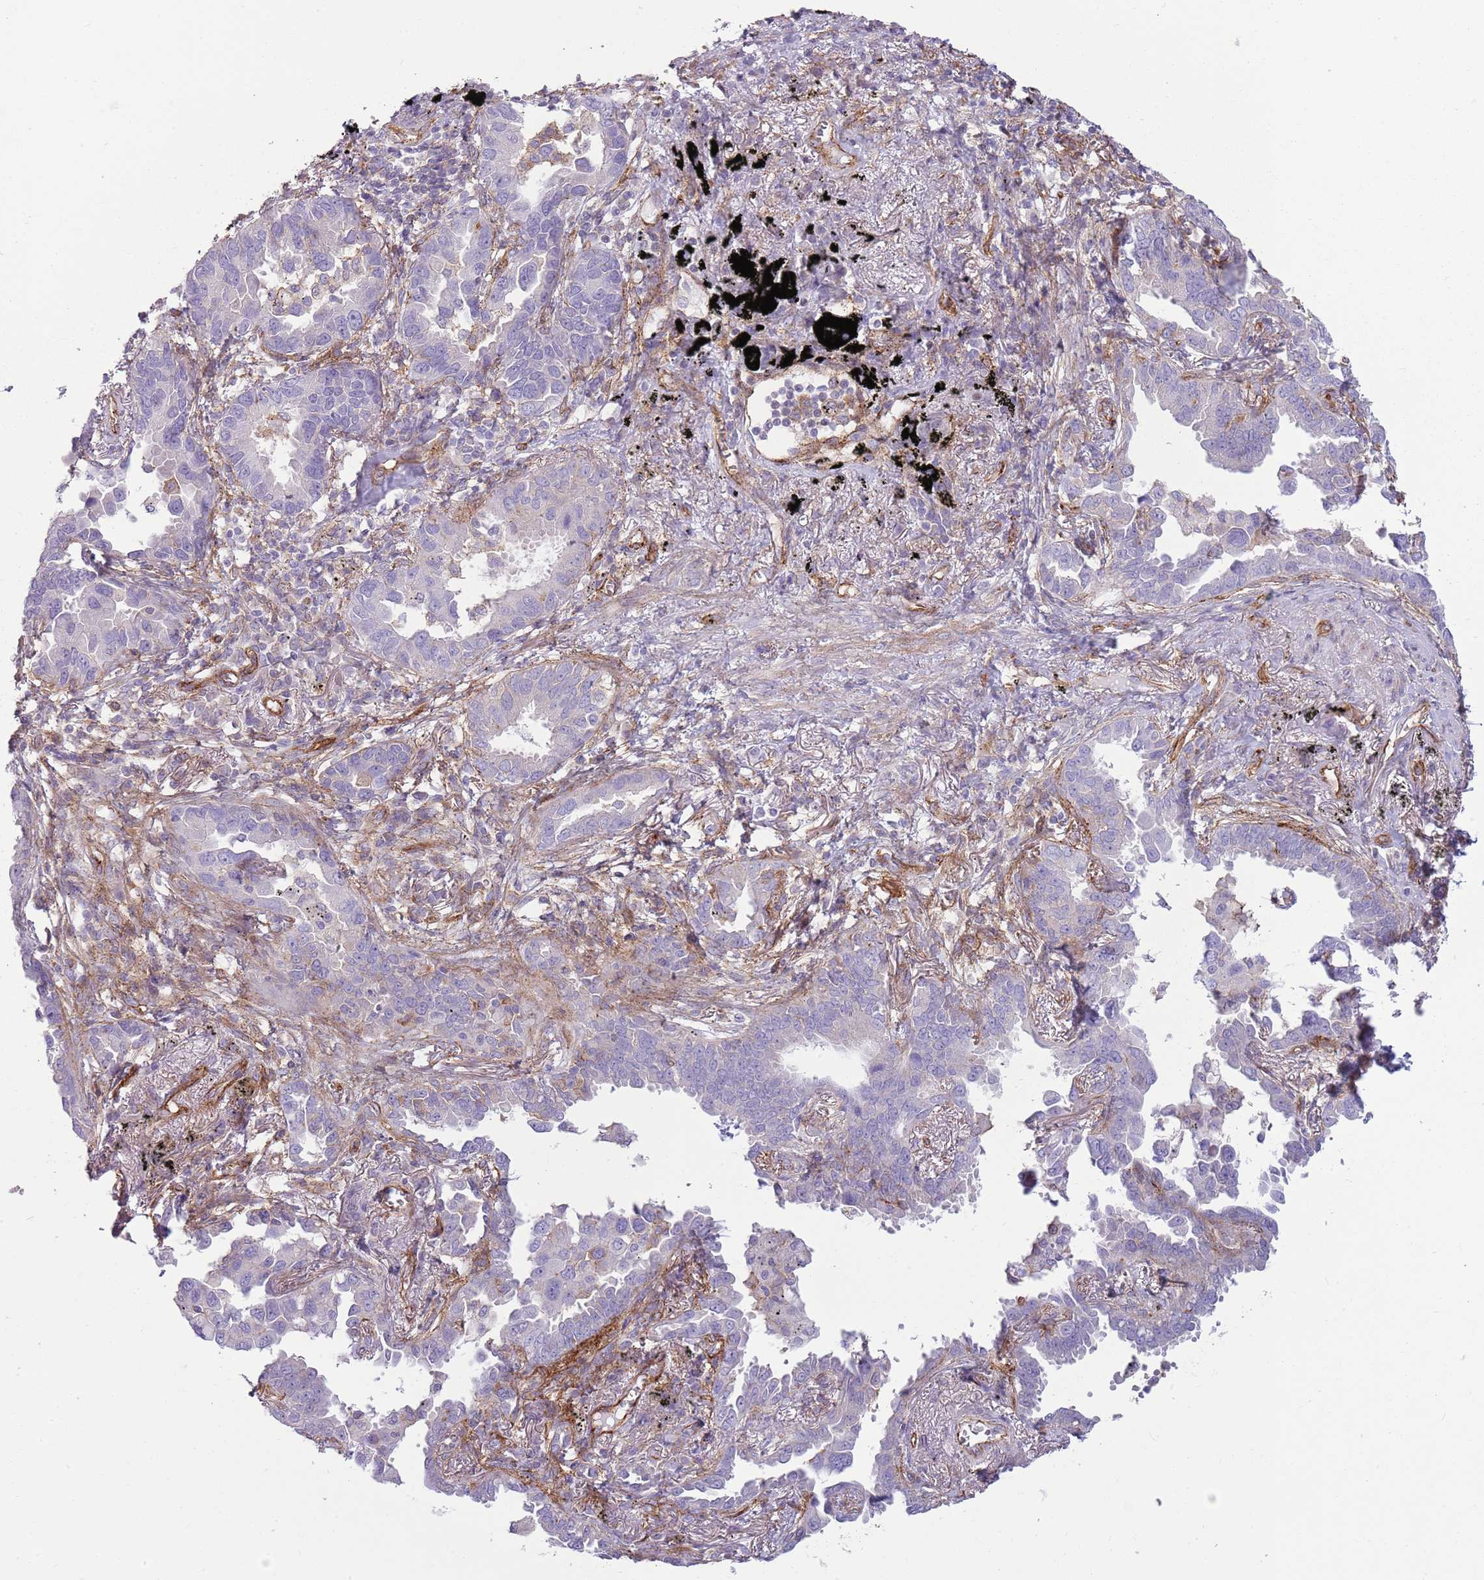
{"staining": {"intensity": "negative", "quantity": "none", "location": "none"}, "tissue": "lung cancer", "cell_type": "Tumor cells", "image_type": "cancer", "snomed": [{"axis": "morphology", "description": "Adenocarcinoma, NOS"}, {"axis": "topography", "description": "Lung"}], "caption": "Tumor cells are negative for protein expression in human lung cancer. The staining was performed using DAB to visualize the protein expression in brown, while the nuclei were stained in blue with hematoxylin (Magnification: 20x).", "gene": "SNX1", "patient": {"sex": "male", "age": 67}}